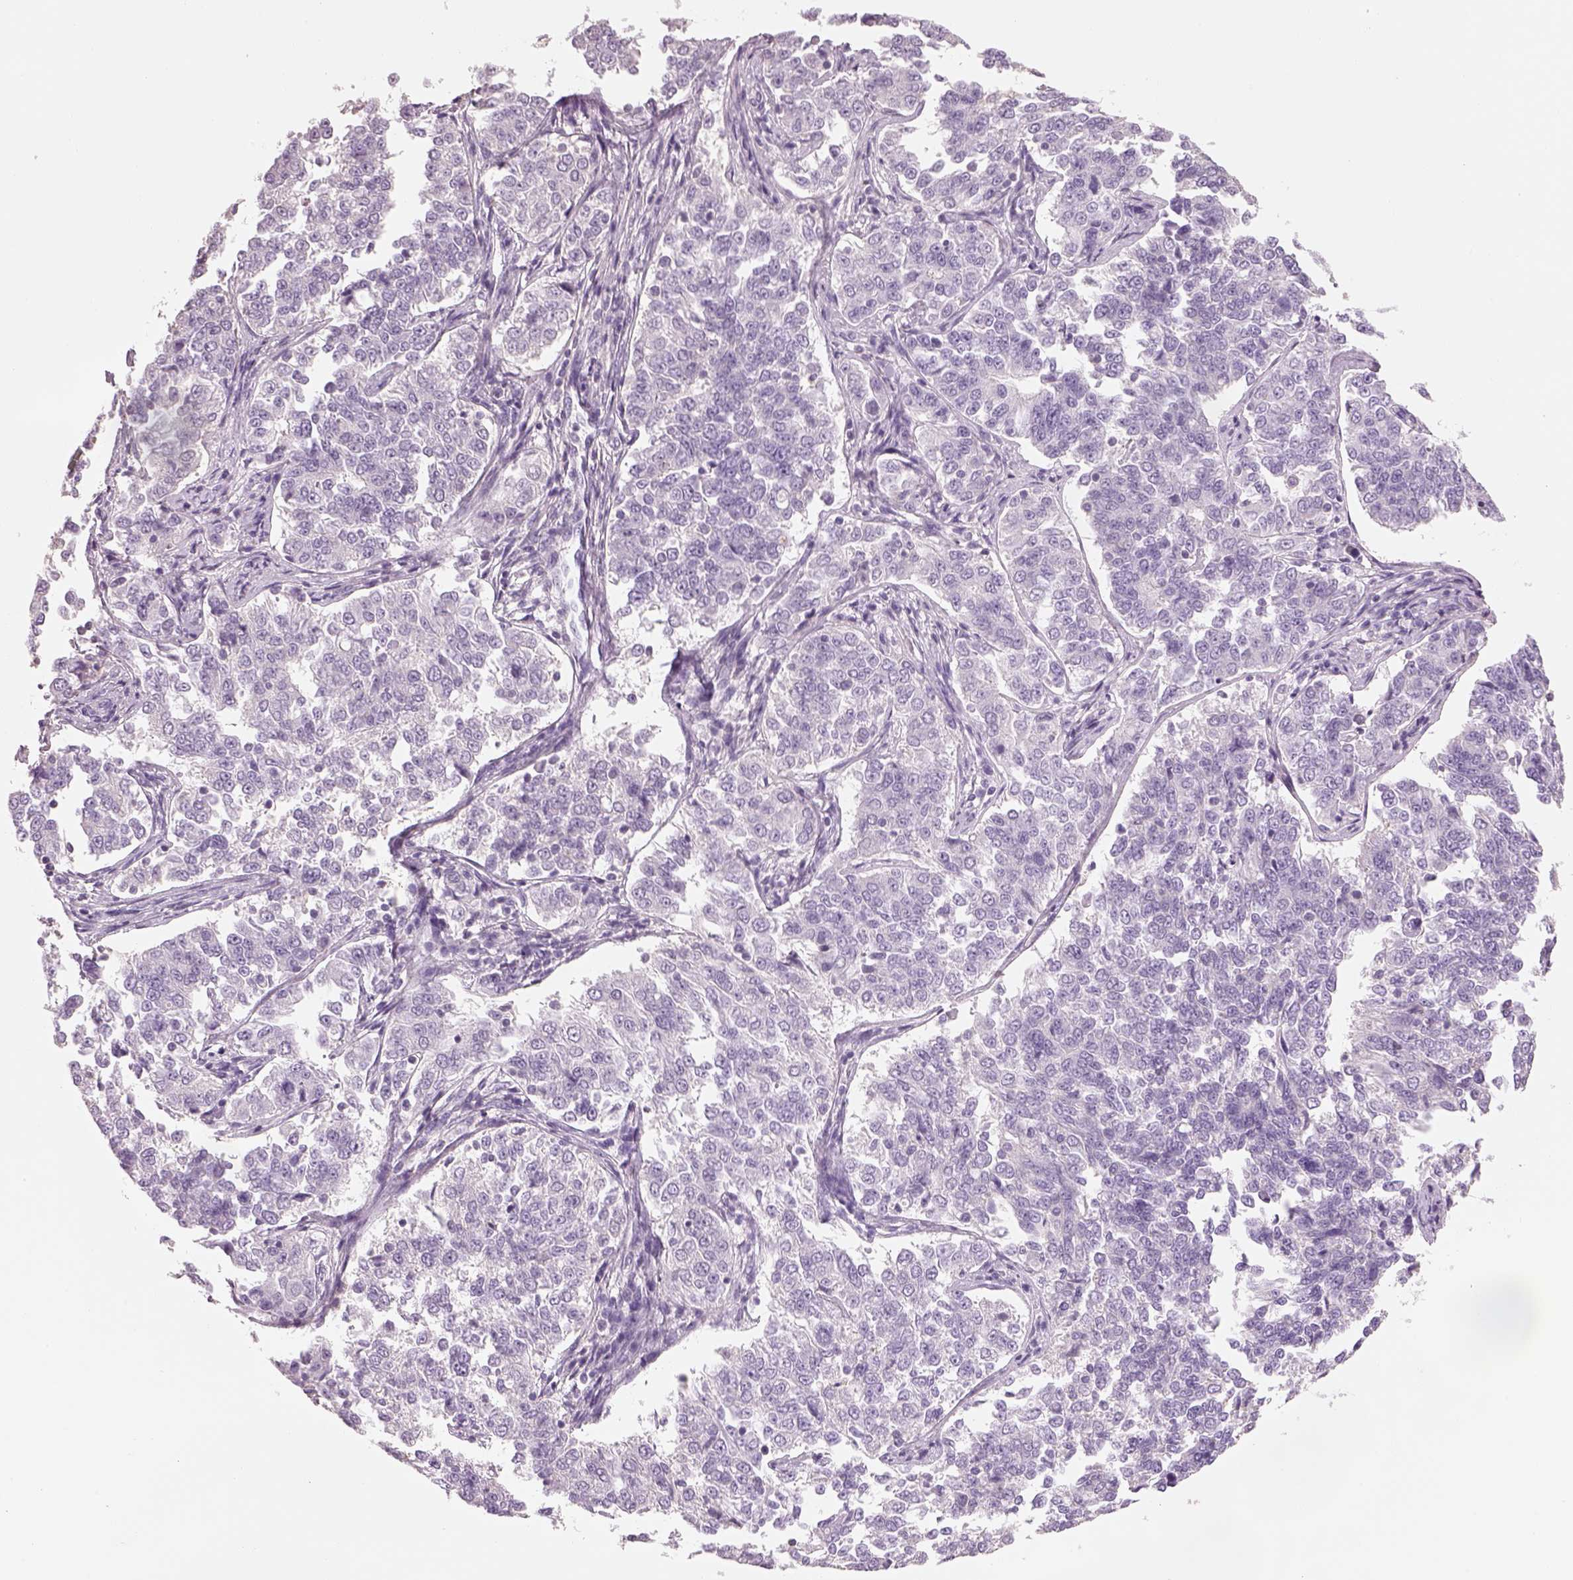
{"staining": {"intensity": "negative", "quantity": "none", "location": "none"}, "tissue": "endometrial cancer", "cell_type": "Tumor cells", "image_type": "cancer", "snomed": [{"axis": "morphology", "description": "Adenocarcinoma, NOS"}, {"axis": "topography", "description": "Endometrium"}], "caption": "DAB (3,3'-diaminobenzidine) immunohistochemical staining of endometrial adenocarcinoma shows no significant positivity in tumor cells.", "gene": "OTUD6A", "patient": {"sex": "female", "age": 43}}